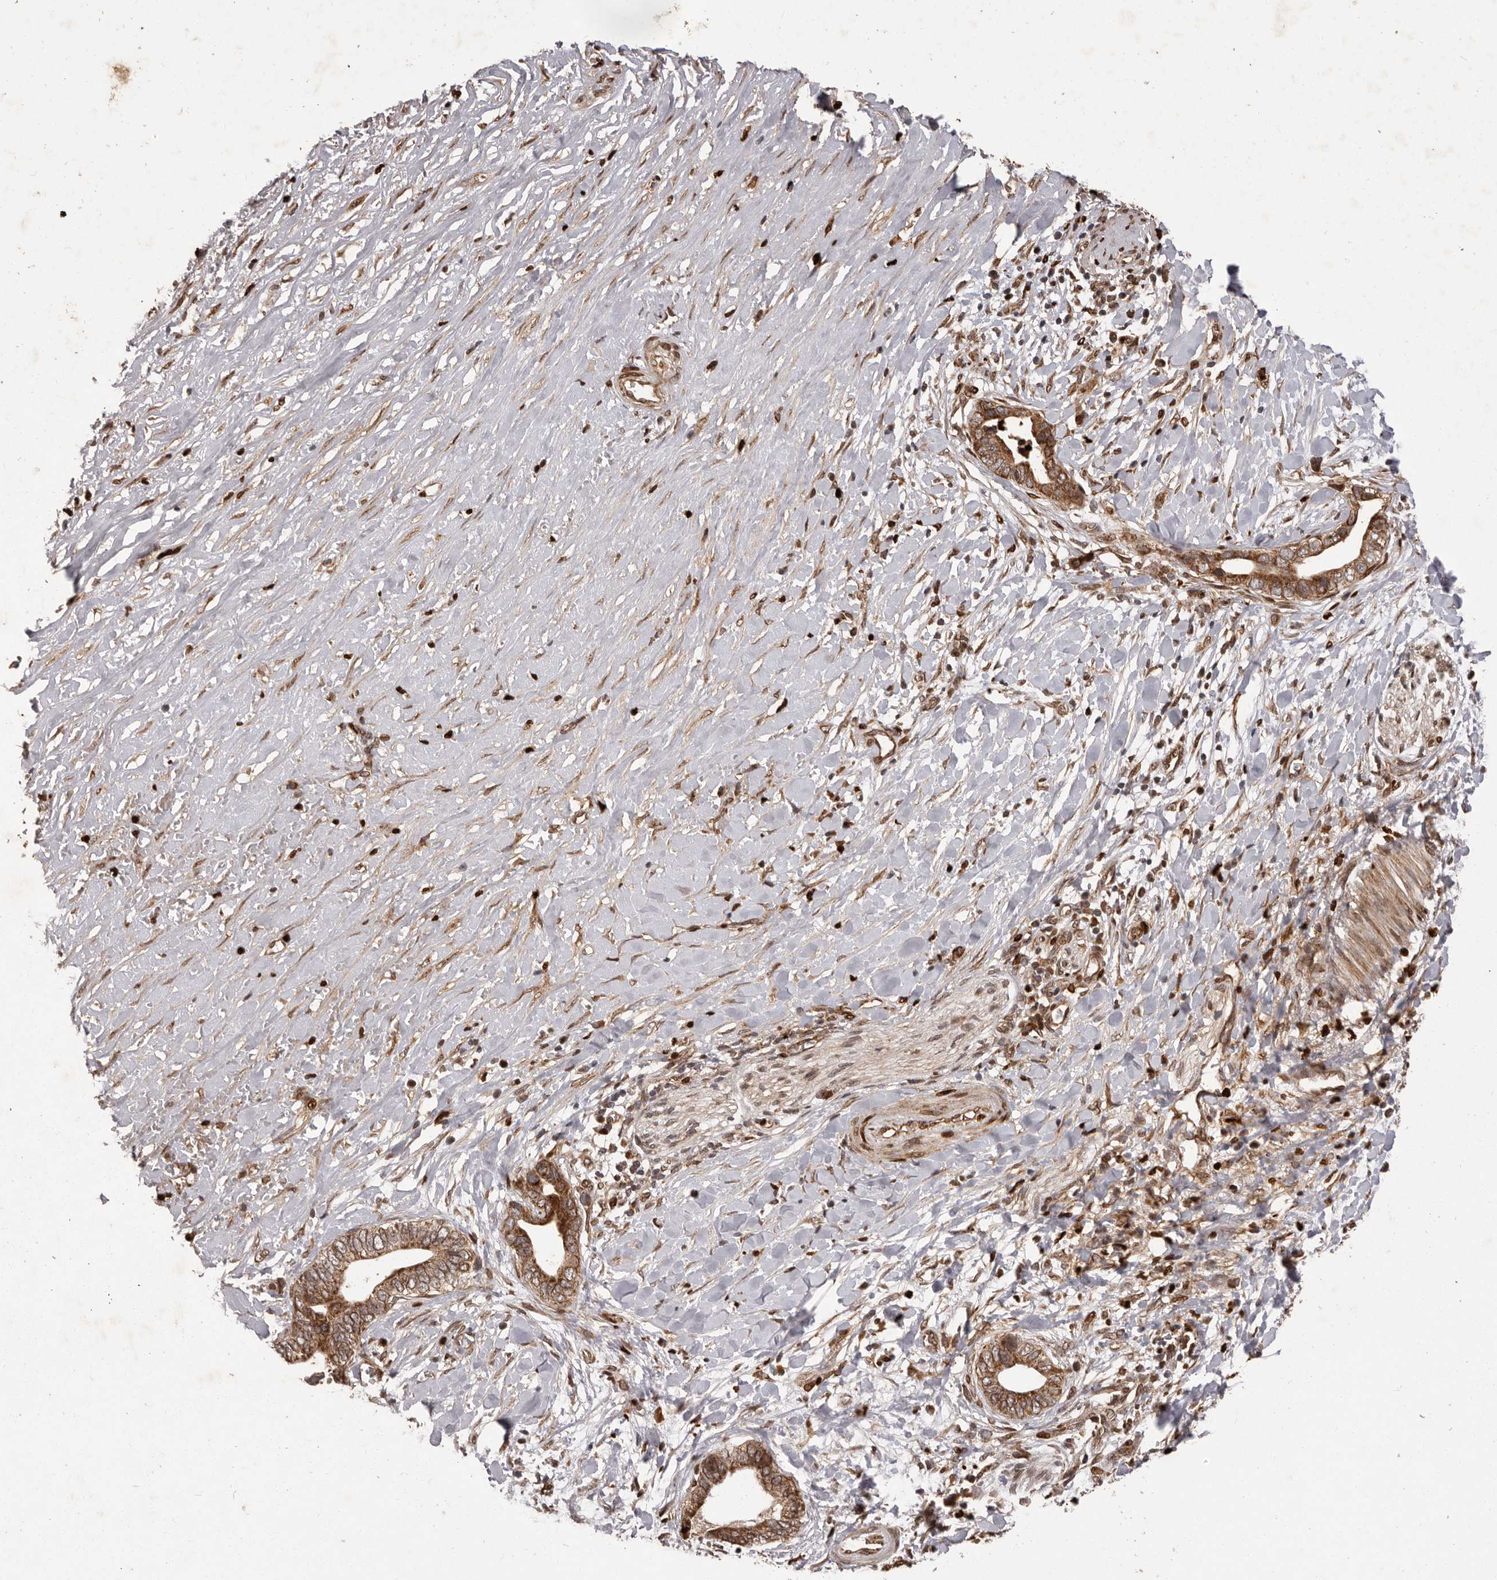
{"staining": {"intensity": "strong", "quantity": ">75%", "location": "cytoplasmic/membranous"}, "tissue": "liver cancer", "cell_type": "Tumor cells", "image_type": "cancer", "snomed": [{"axis": "morphology", "description": "Cholangiocarcinoma"}, {"axis": "topography", "description": "Liver"}], "caption": "A micrograph of liver cancer stained for a protein displays strong cytoplasmic/membranous brown staining in tumor cells.", "gene": "CHRM2", "patient": {"sex": "female", "age": 79}}